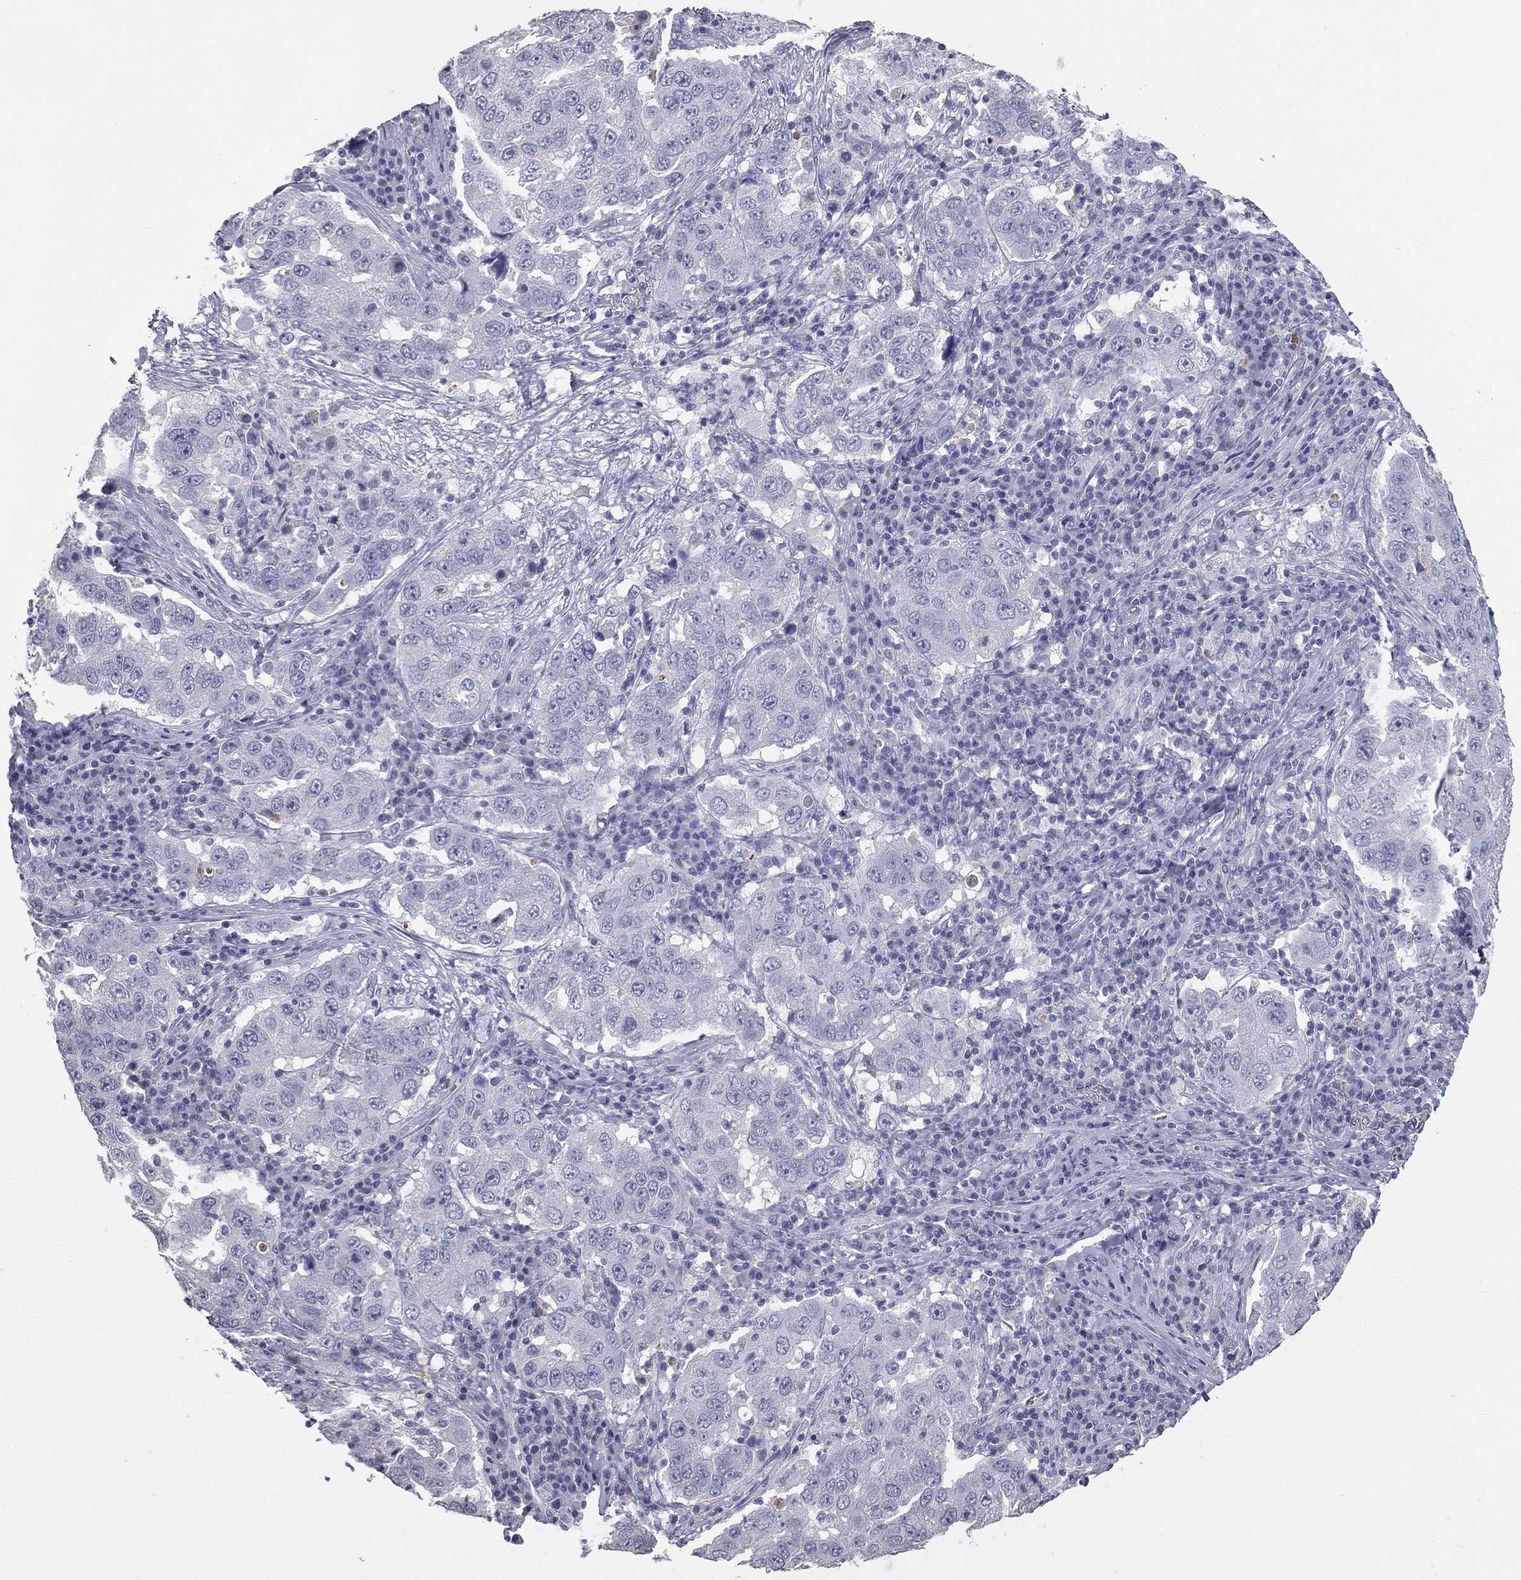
{"staining": {"intensity": "negative", "quantity": "none", "location": "none"}, "tissue": "lung cancer", "cell_type": "Tumor cells", "image_type": "cancer", "snomed": [{"axis": "morphology", "description": "Adenocarcinoma, NOS"}, {"axis": "topography", "description": "Lung"}], "caption": "A histopathology image of human adenocarcinoma (lung) is negative for staining in tumor cells.", "gene": "ESX1", "patient": {"sex": "male", "age": 73}}